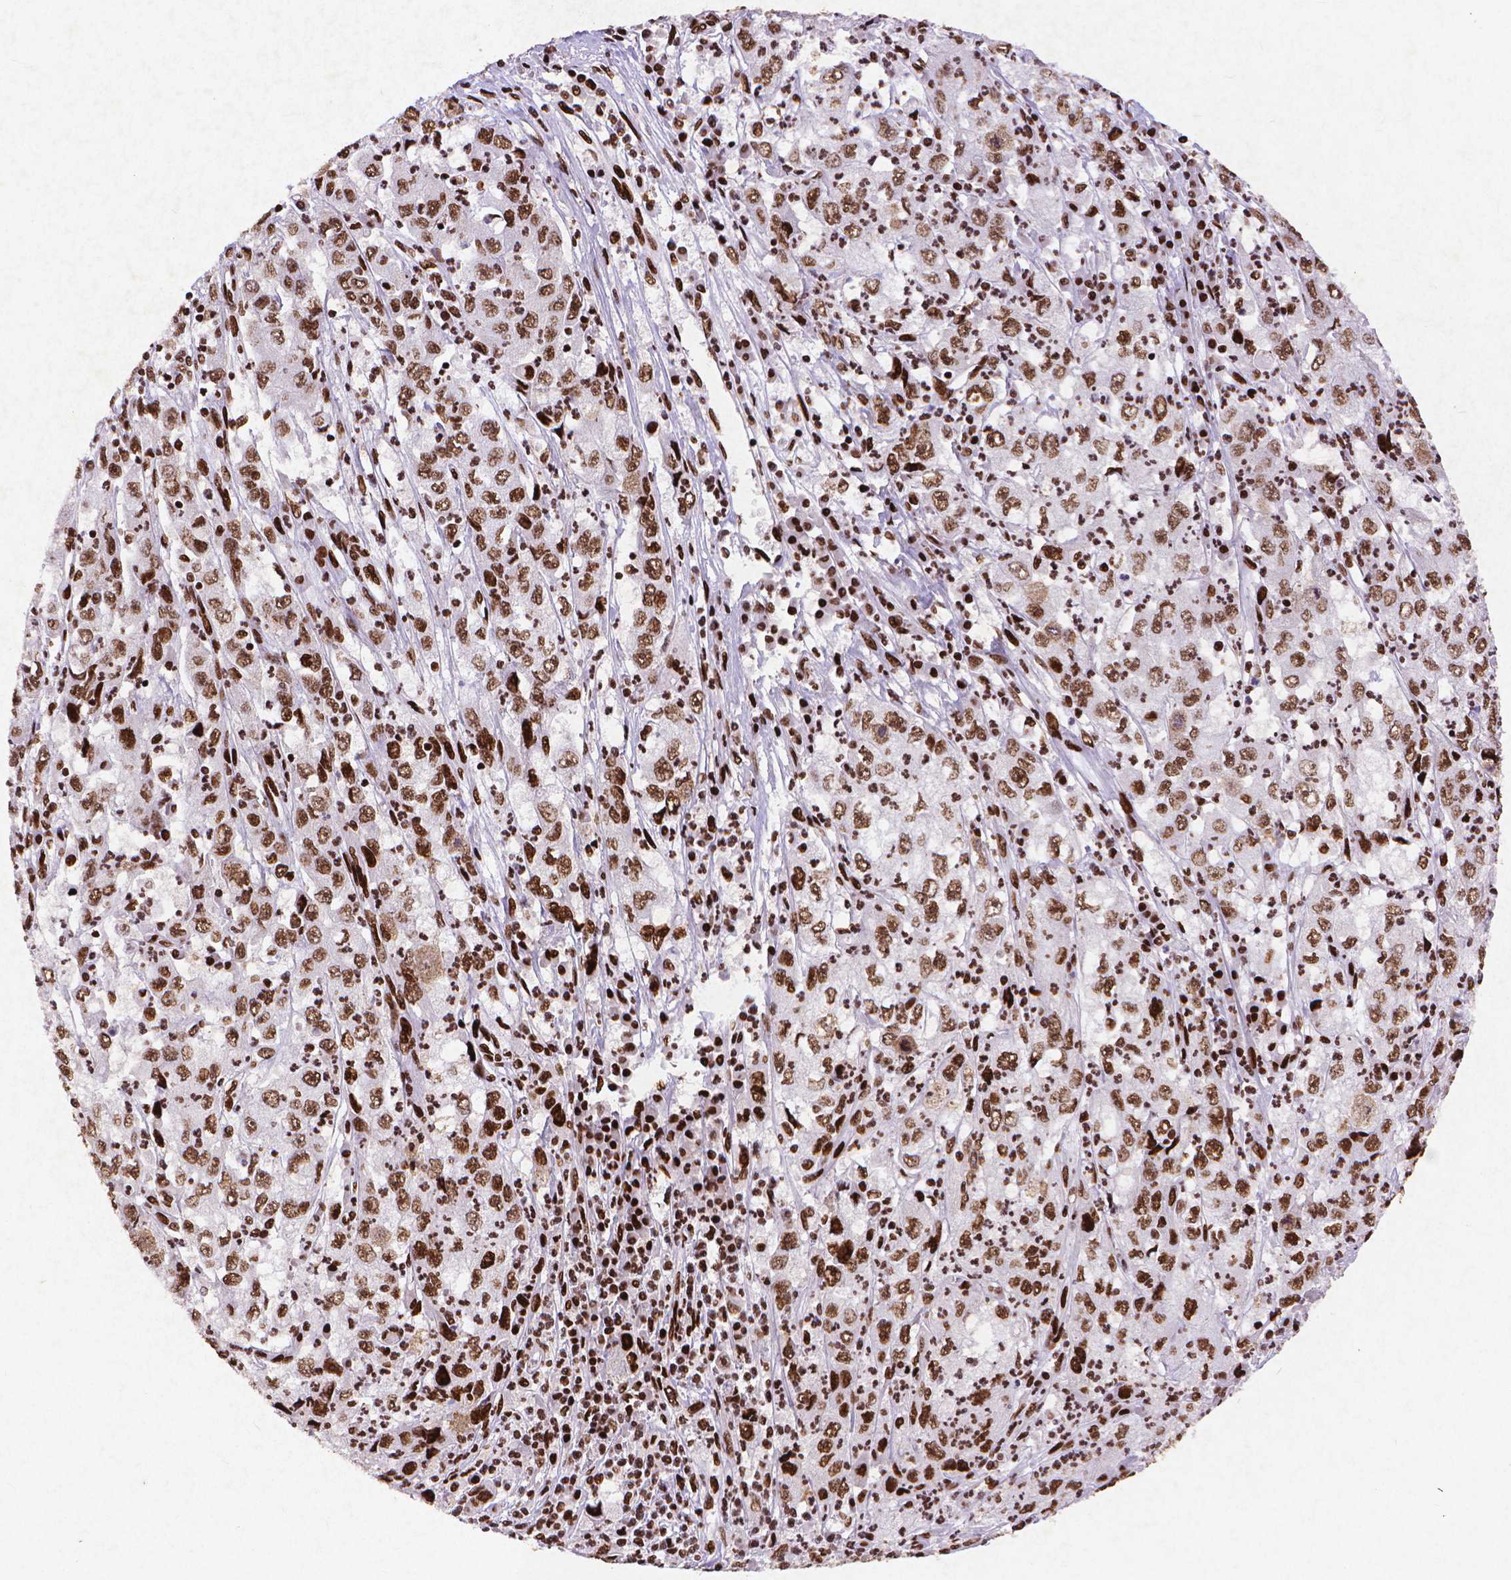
{"staining": {"intensity": "moderate", "quantity": ">75%", "location": "nuclear"}, "tissue": "cervical cancer", "cell_type": "Tumor cells", "image_type": "cancer", "snomed": [{"axis": "morphology", "description": "Squamous cell carcinoma, NOS"}, {"axis": "topography", "description": "Cervix"}], "caption": "Squamous cell carcinoma (cervical) stained with a protein marker demonstrates moderate staining in tumor cells.", "gene": "CITED2", "patient": {"sex": "female", "age": 36}}